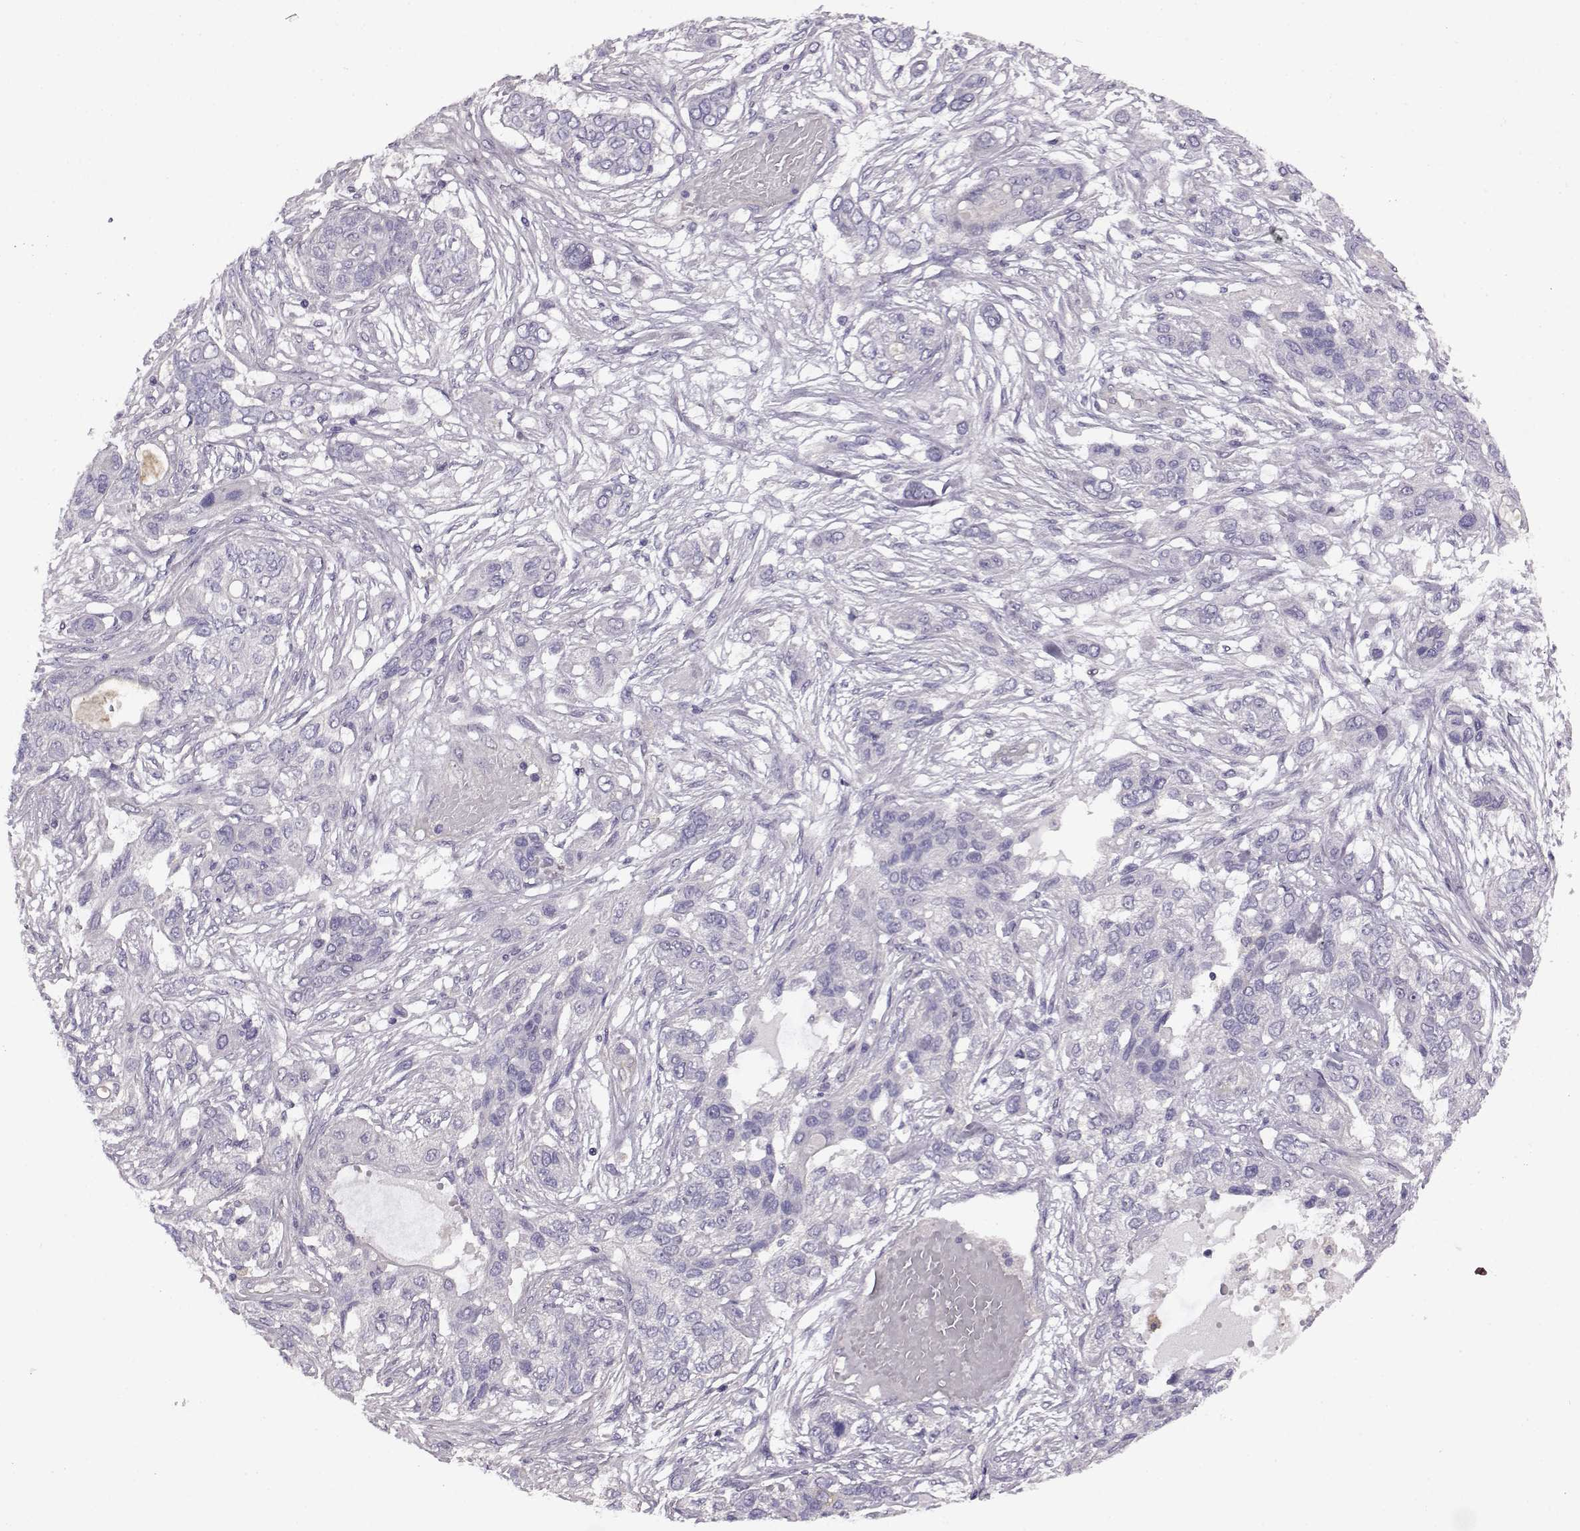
{"staining": {"intensity": "negative", "quantity": "none", "location": "none"}, "tissue": "lung cancer", "cell_type": "Tumor cells", "image_type": "cancer", "snomed": [{"axis": "morphology", "description": "Squamous cell carcinoma, NOS"}, {"axis": "topography", "description": "Lung"}], "caption": "Immunohistochemistry of human lung squamous cell carcinoma exhibits no staining in tumor cells.", "gene": "EDDM3B", "patient": {"sex": "female", "age": 70}}